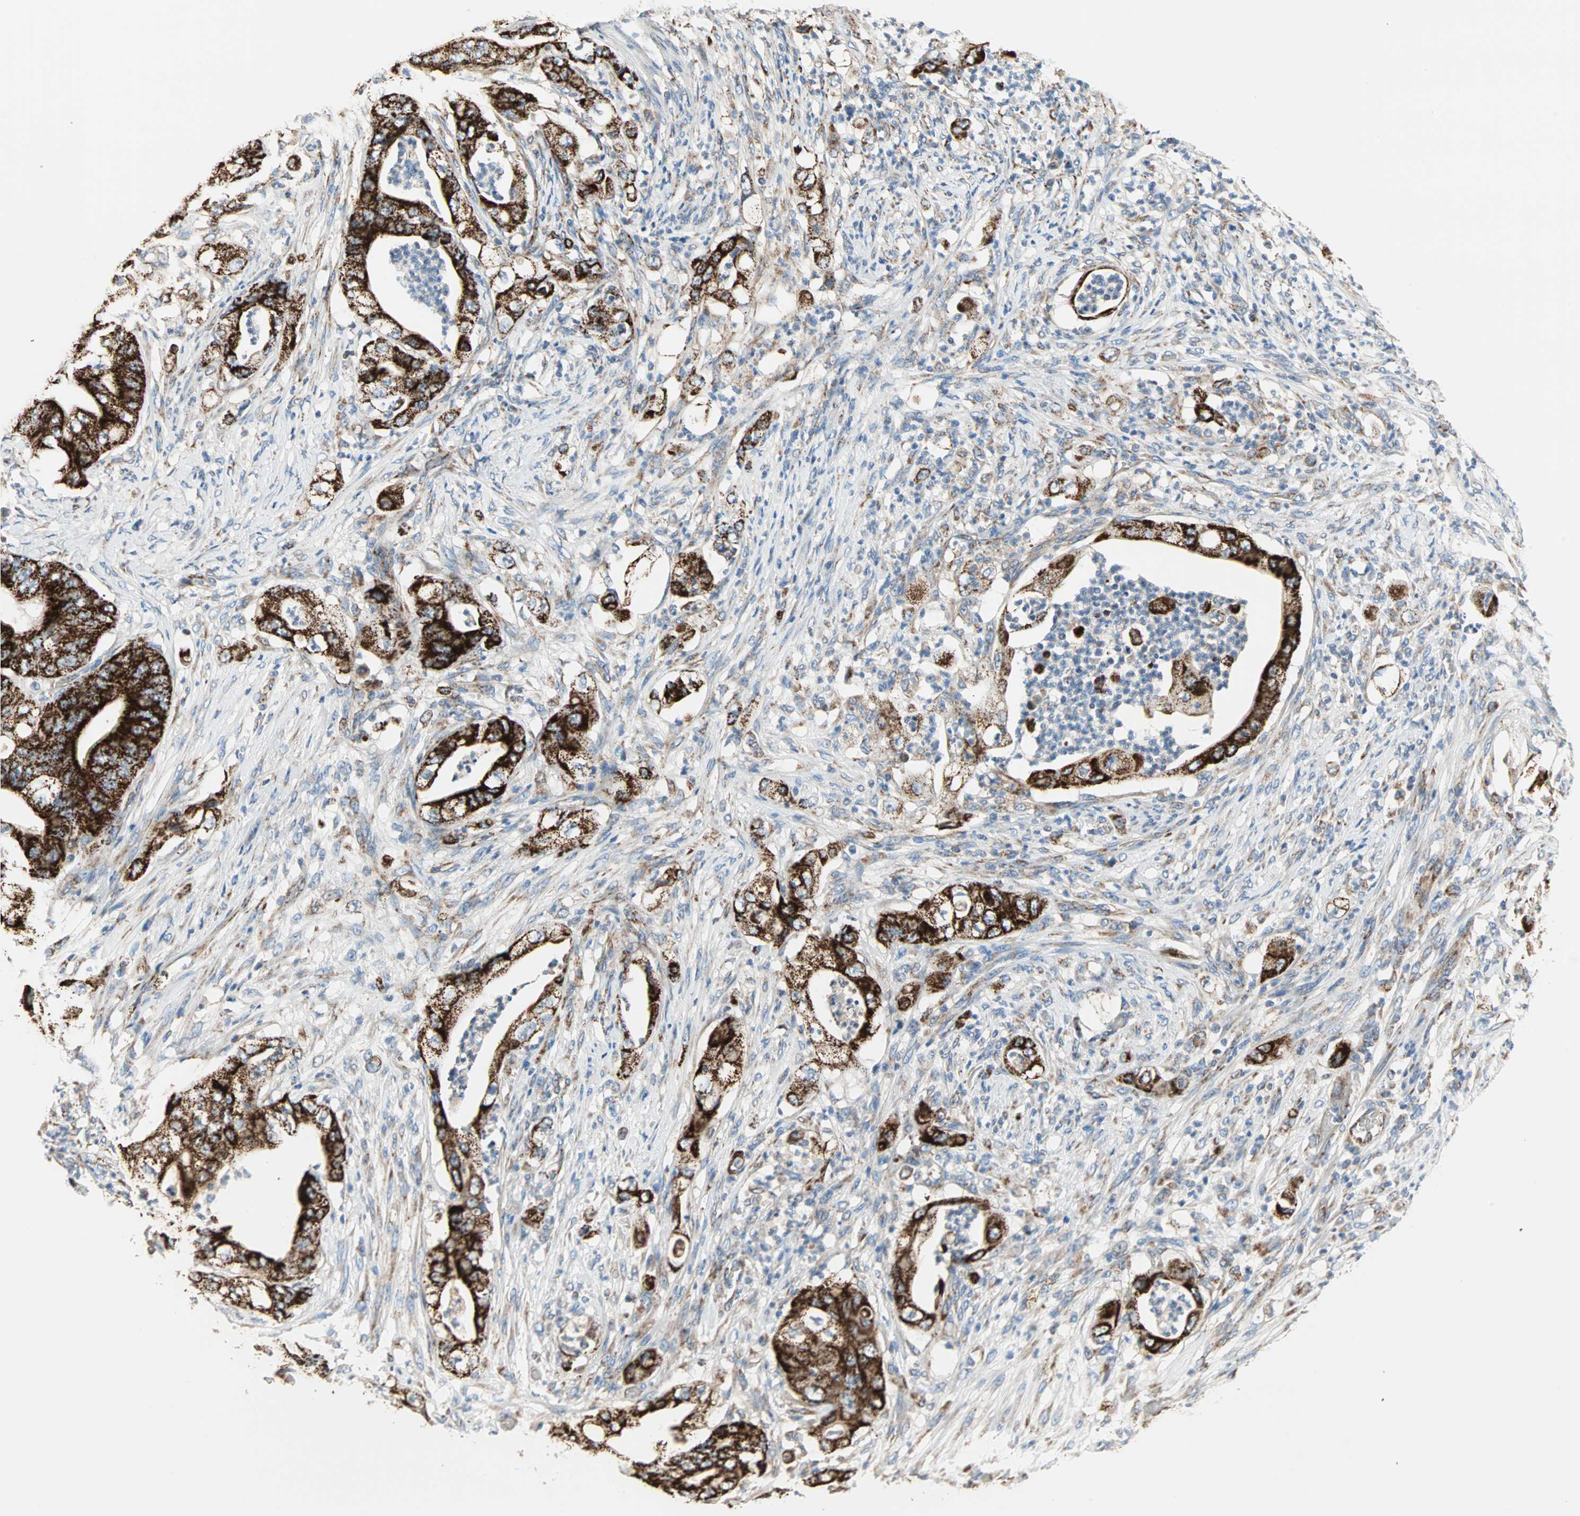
{"staining": {"intensity": "strong", "quantity": ">75%", "location": "cytoplasmic/membranous"}, "tissue": "stomach cancer", "cell_type": "Tumor cells", "image_type": "cancer", "snomed": [{"axis": "morphology", "description": "Adenocarcinoma, NOS"}, {"axis": "topography", "description": "Stomach"}], "caption": "A histopathology image of stomach cancer (adenocarcinoma) stained for a protein exhibits strong cytoplasmic/membranous brown staining in tumor cells. The staining is performed using DAB brown chromogen to label protein expression. The nuclei are counter-stained blue using hematoxylin.", "gene": "TST", "patient": {"sex": "female", "age": 73}}